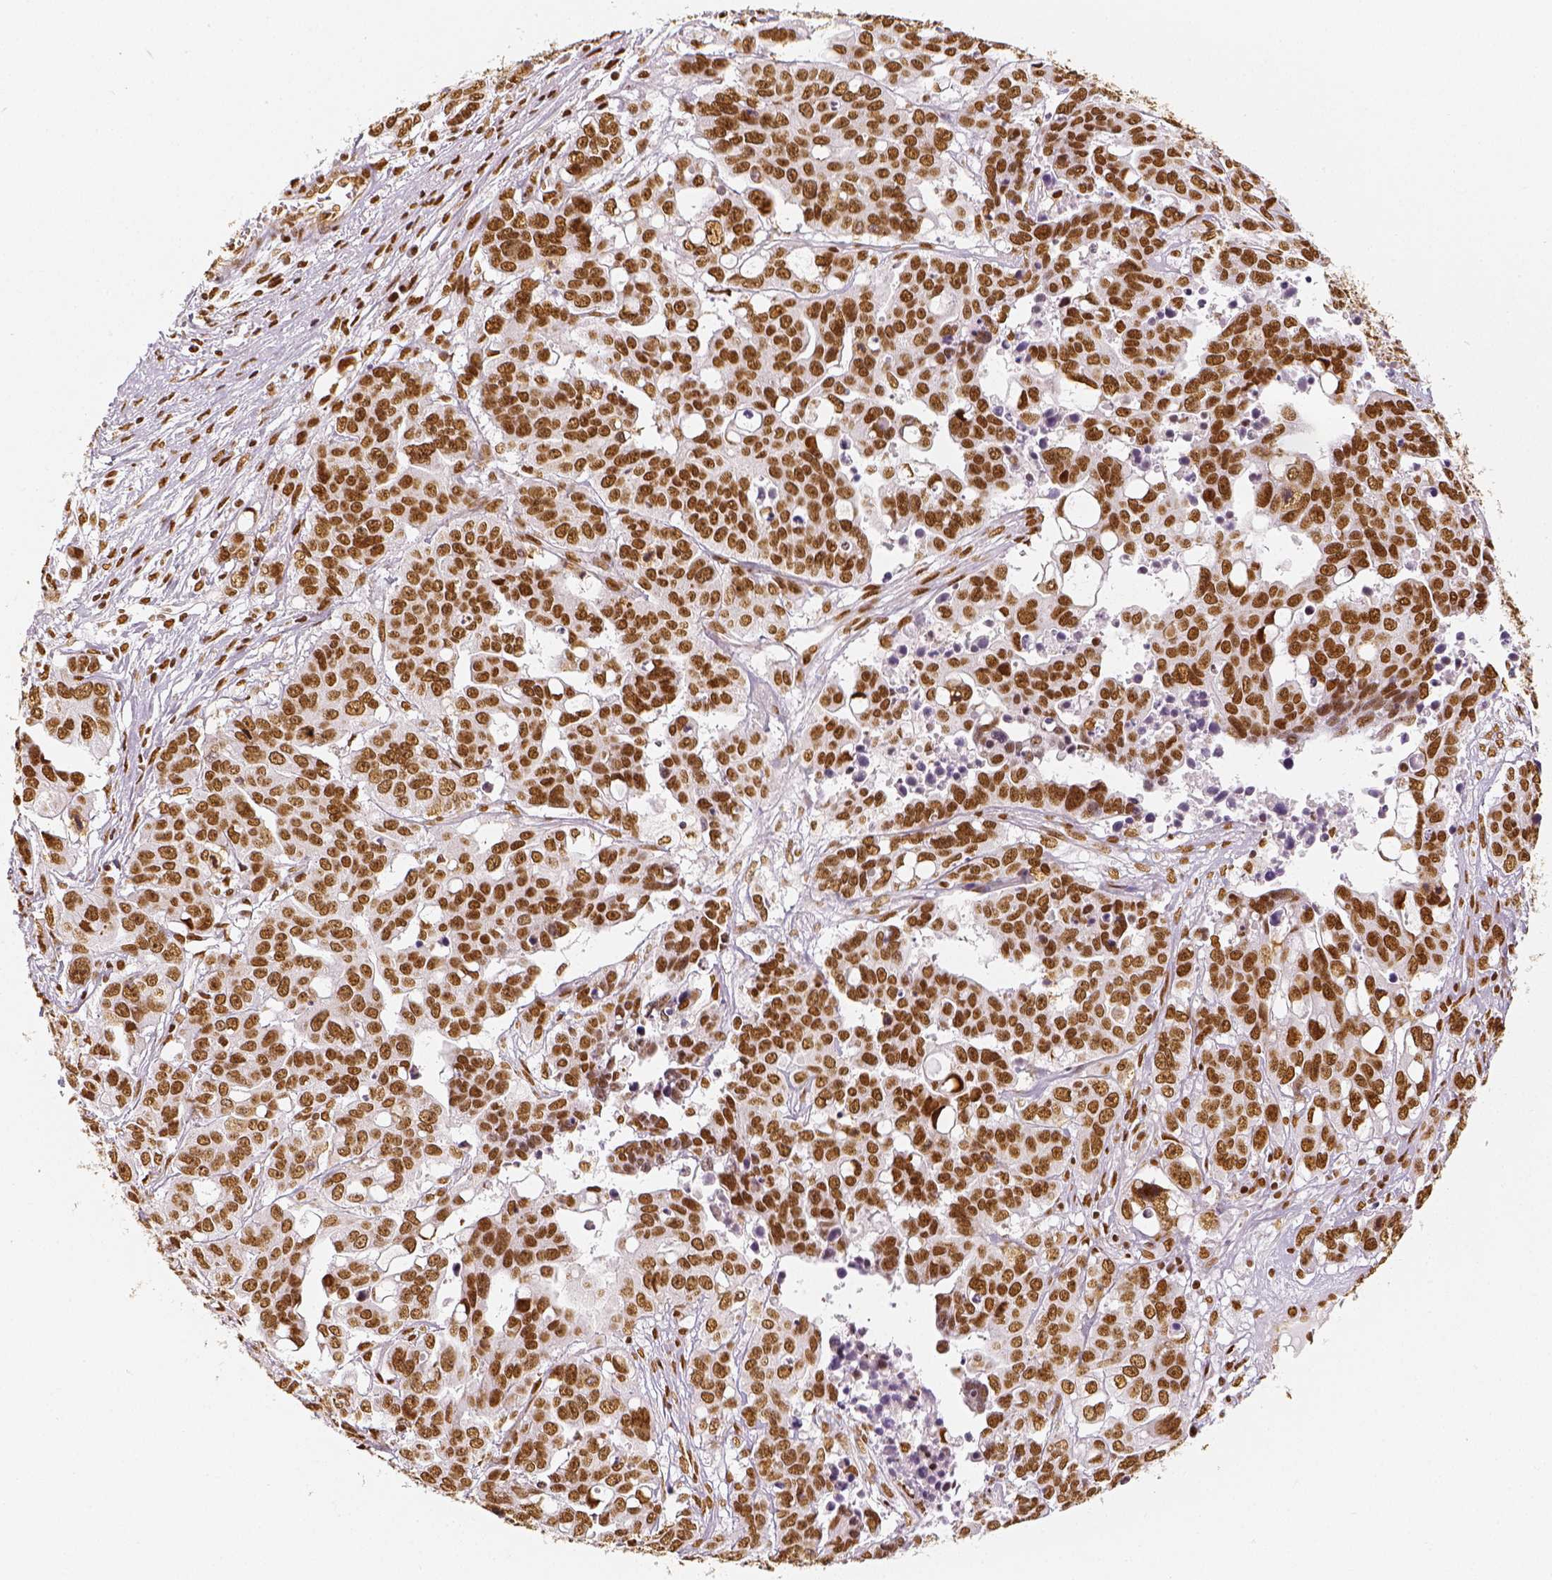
{"staining": {"intensity": "moderate", "quantity": ">75%", "location": "nuclear"}, "tissue": "ovarian cancer", "cell_type": "Tumor cells", "image_type": "cancer", "snomed": [{"axis": "morphology", "description": "Carcinoma, endometroid"}, {"axis": "topography", "description": "Ovary"}], "caption": "IHC histopathology image of neoplastic tissue: human ovarian cancer (endometroid carcinoma) stained using immunohistochemistry (IHC) exhibits medium levels of moderate protein expression localized specifically in the nuclear of tumor cells, appearing as a nuclear brown color.", "gene": "KDM5B", "patient": {"sex": "female", "age": 78}}